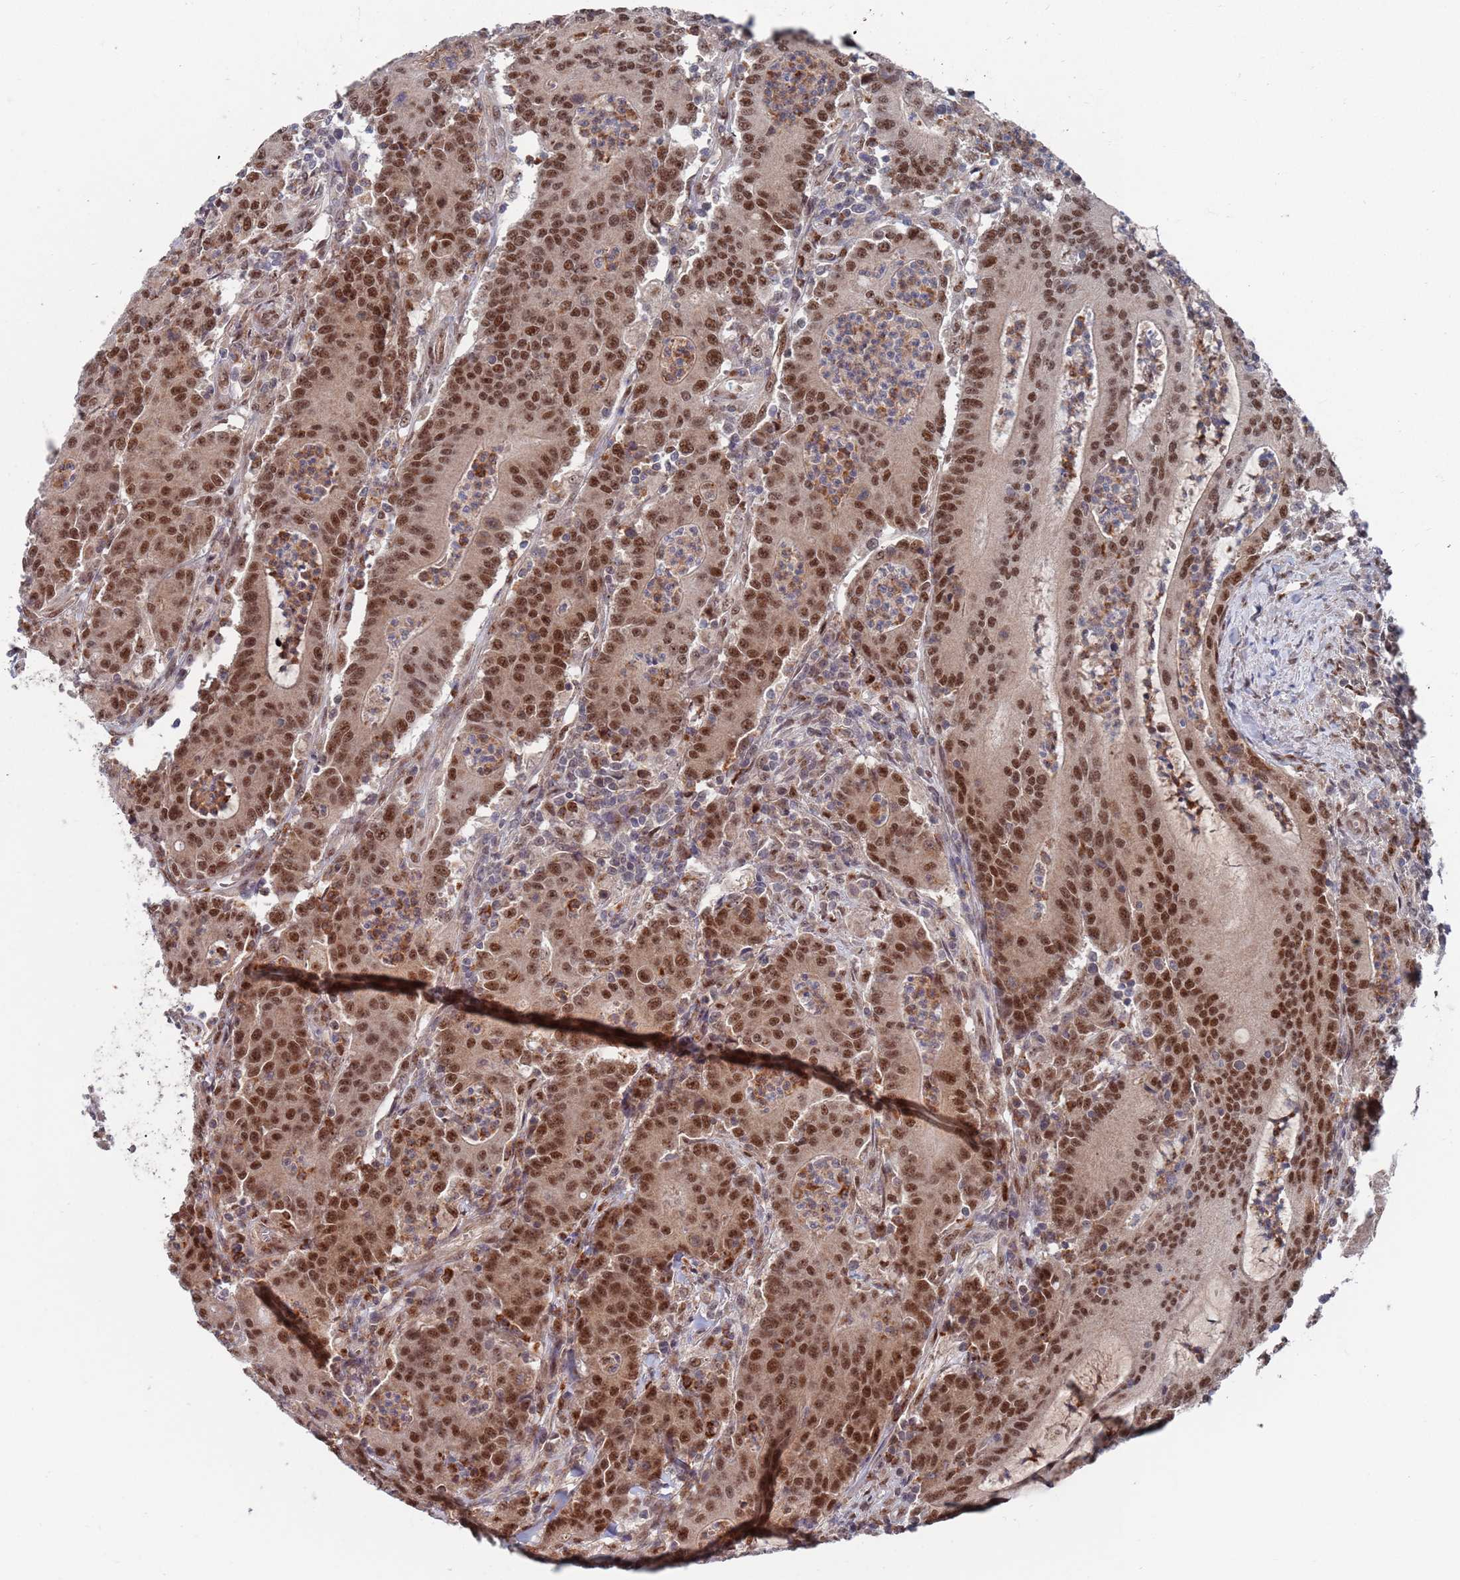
{"staining": {"intensity": "moderate", "quantity": ">75%", "location": "nuclear"}, "tissue": "colorectal cancer", "cell_type": "Tumor cells", "image_type": "cancer", "snomed": [{"axis": "morphology", "description": "Adenocarcinoma, NOS"}, {"axis": "topography", "description": "Colon"}], "caption": "There is medium levels of moderate nuclear staining in tumor cells of colorectal adenocarcinoma, as demonstrated by immunohistochemical staining (brown color).", "gene": "RPP25", "patient": {"sex": "male", "age": 83}}